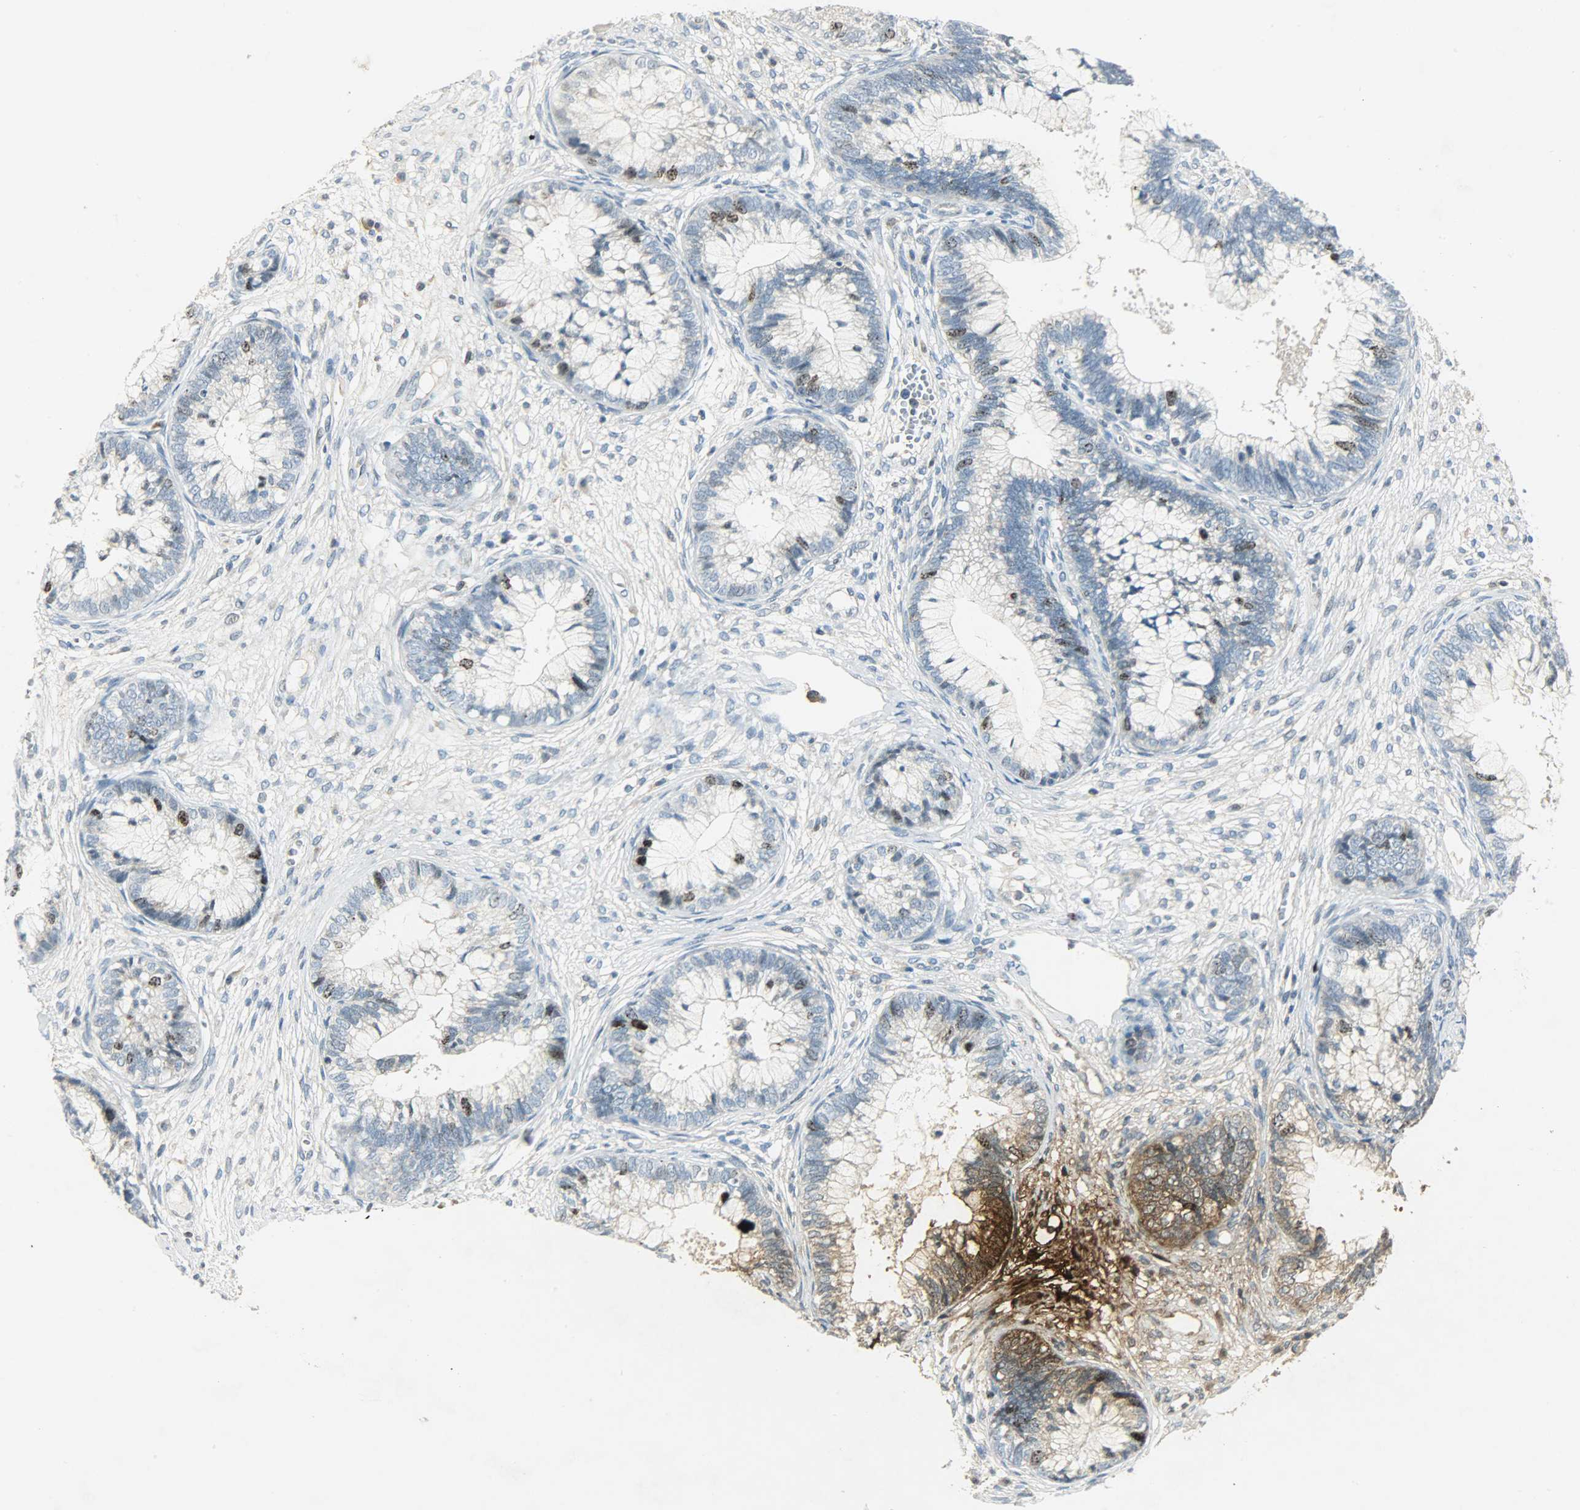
{"staining": {"intensity": "strong", "quantity": "<25%", "location": "nuclear"}, "tissue": "cervical cancer", "cell_type": "Tumor cells", "image_type": "cancer", "snomed": [{"axis": "morphology", "description": "Adenocarcinoma, NOS"}, {"axis": "topography", "description": "Cervix"}], "caption": "Adenocarcinoma (cervical) stained with a brown dye demonstrates strong nuclear positive expression in approximately <25% of tumor cells.", "gene": "AURKB", "patient": {"sex": "female", "age": 44}}